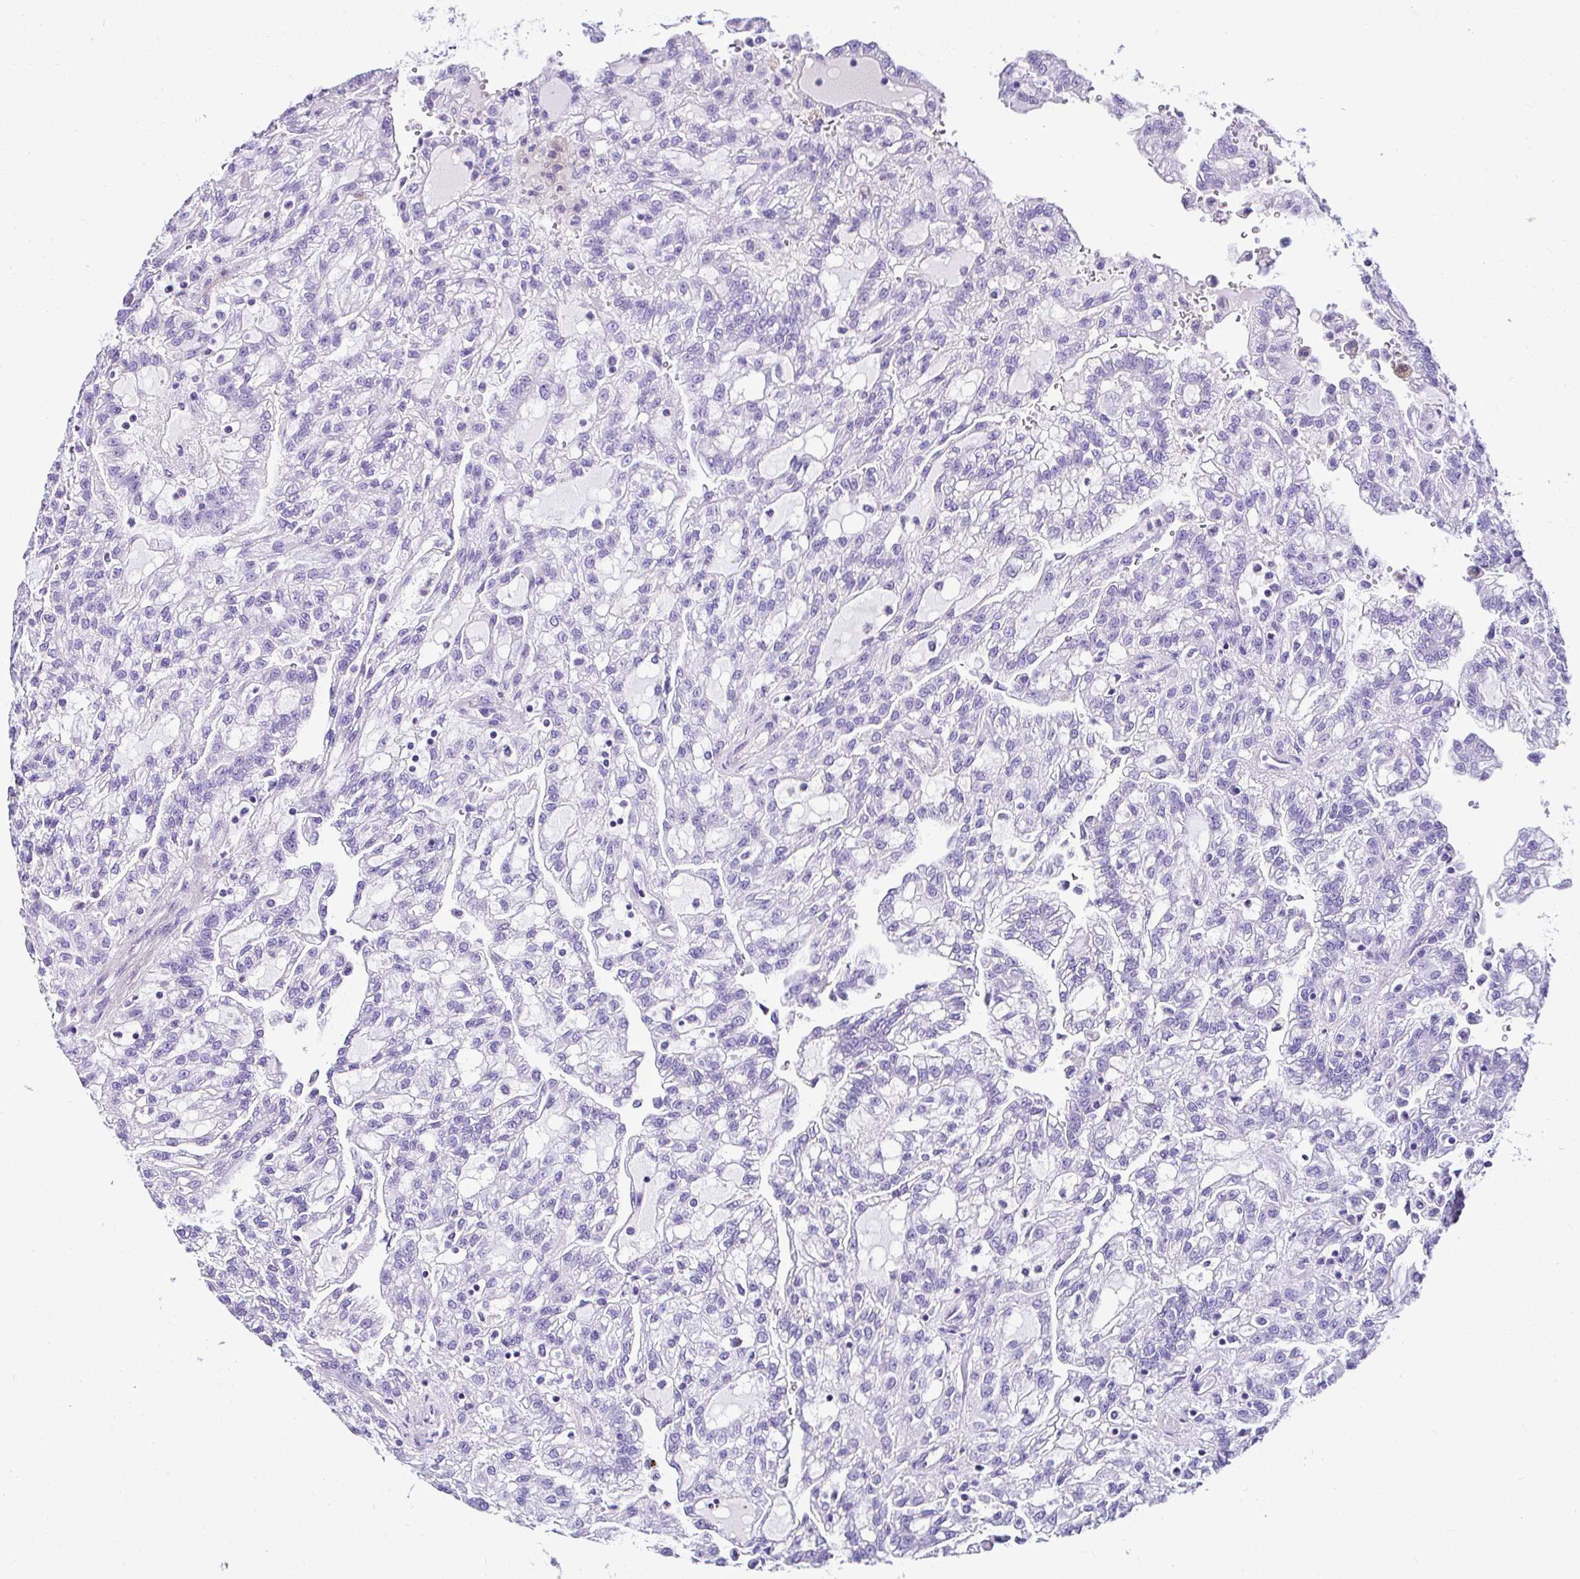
{"staining": {"intensity": "negative", "quantity": "none", "location": "none"}, "tissue": "renal cancer", "cell_type": "Tumor cells", "image_type": "cancer", "snomed": [{"axis": "morphology", "description": "Adenocarcinoma, NOS"}, {"axis": "topography", "description": "Kidney"}], "caption": "DAB immunohistochemical staining of human renal cancer (adenocarcinoma) shows no significant positivity in tumor cells. The staining was performed using DAB to visualize the protein expression in brown, while the nuclei were stained in blue with hematoxylin (Magnification: 20x).", "gene": "DEPDC5", "patient": {"sex": "male", "age": 63}}